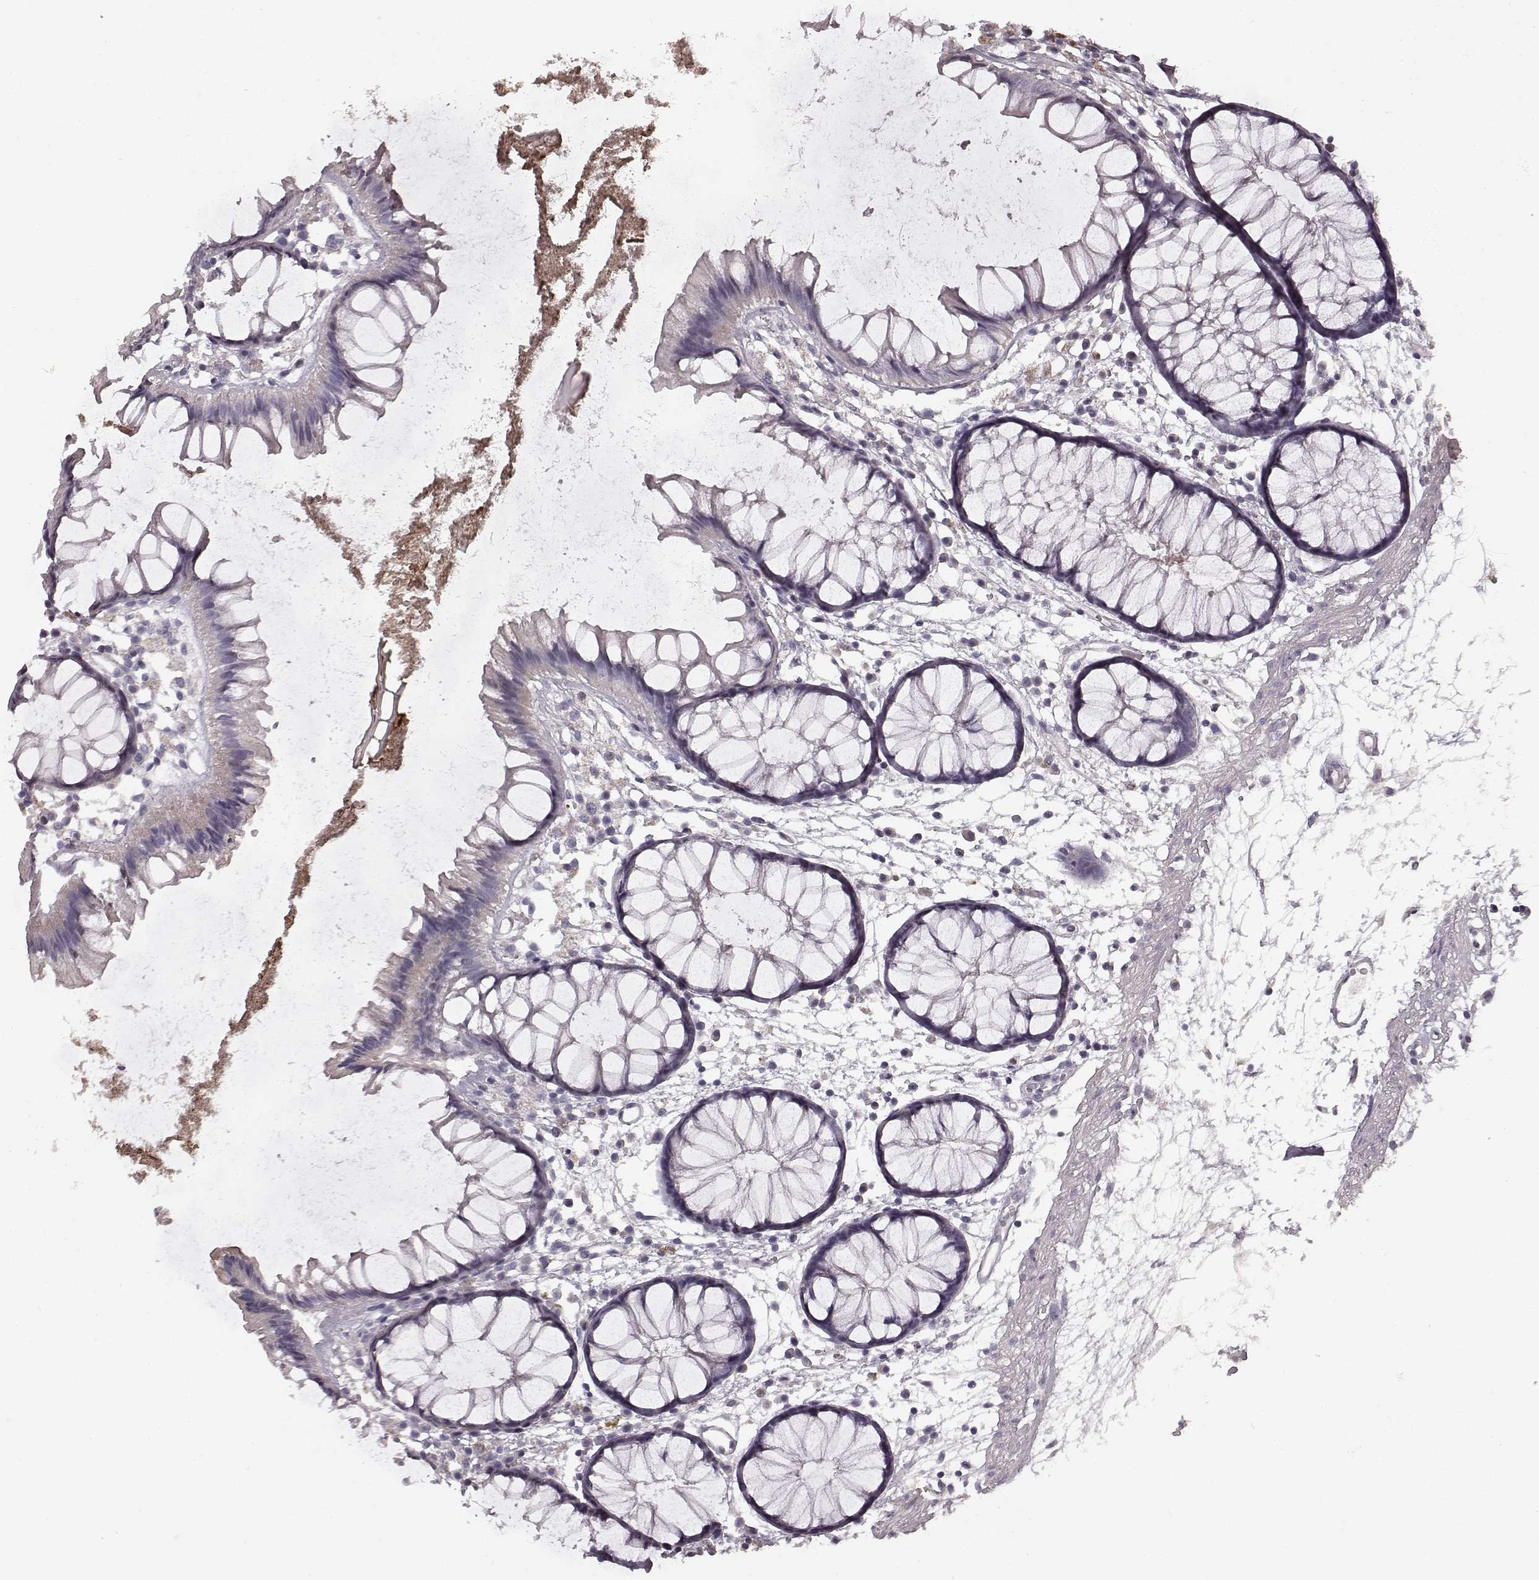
{"staining": {"intensity": "negative", "quantity": "none", "location": "none"}, "tissue": "colon", "cell_type": "Endothelial cells", "image_type": "normal", "snomed": [{"axis": "morphology", "description": "Normal tissue, NOS"}, {"axis": "morphology", "description": "Adenocarcinoma, NOS"}, {"axis": "topography", "description": "Colon"}], "caption": "Benign colon was stained to show a protein in brown. There is no significant staining in endothelial cells.", "gene": "RIT2", "patient": {"sex": "male", "age": 65}}